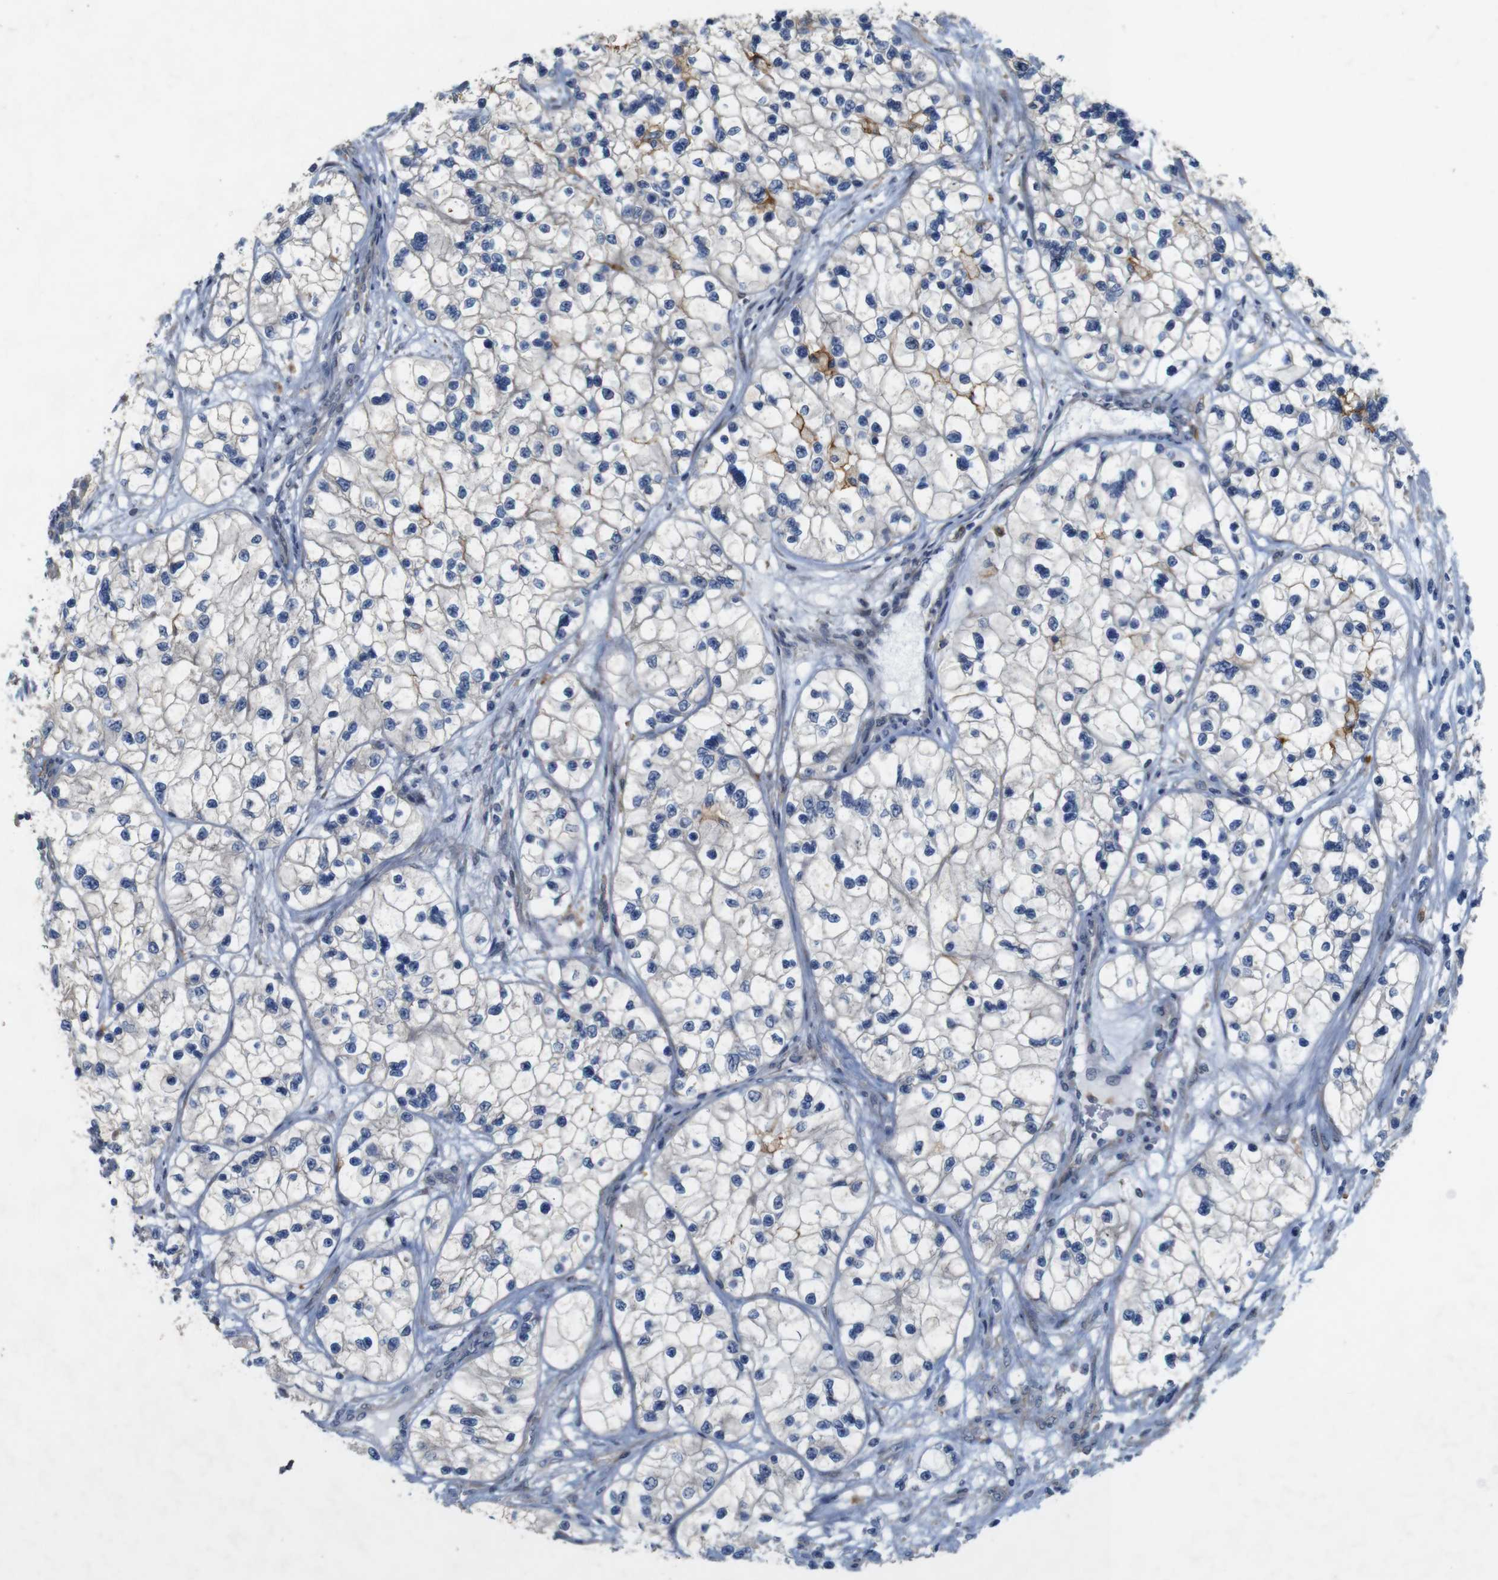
{"staining": {"intensity": "weak", "quantity": "<25%", "location": "cytoplasmic/membranous"}, "tissue": "renal cancer", "cell_type": "Tumor cells", "image_type": "cancer", "snomed": [{"axis": "morphology", "description": "Adenocarcinoma, NOS"}, {"axis": "topography", "description": "Kidney"}], "caption": "Immunohistochemistry (IHC) image of neoplastic tissue: renal cancer stained with DAB displays no significant protein positivity in tumor cells.", "gene": "SIGLEC8", "patient": {"sex": "female", "age": 57}}